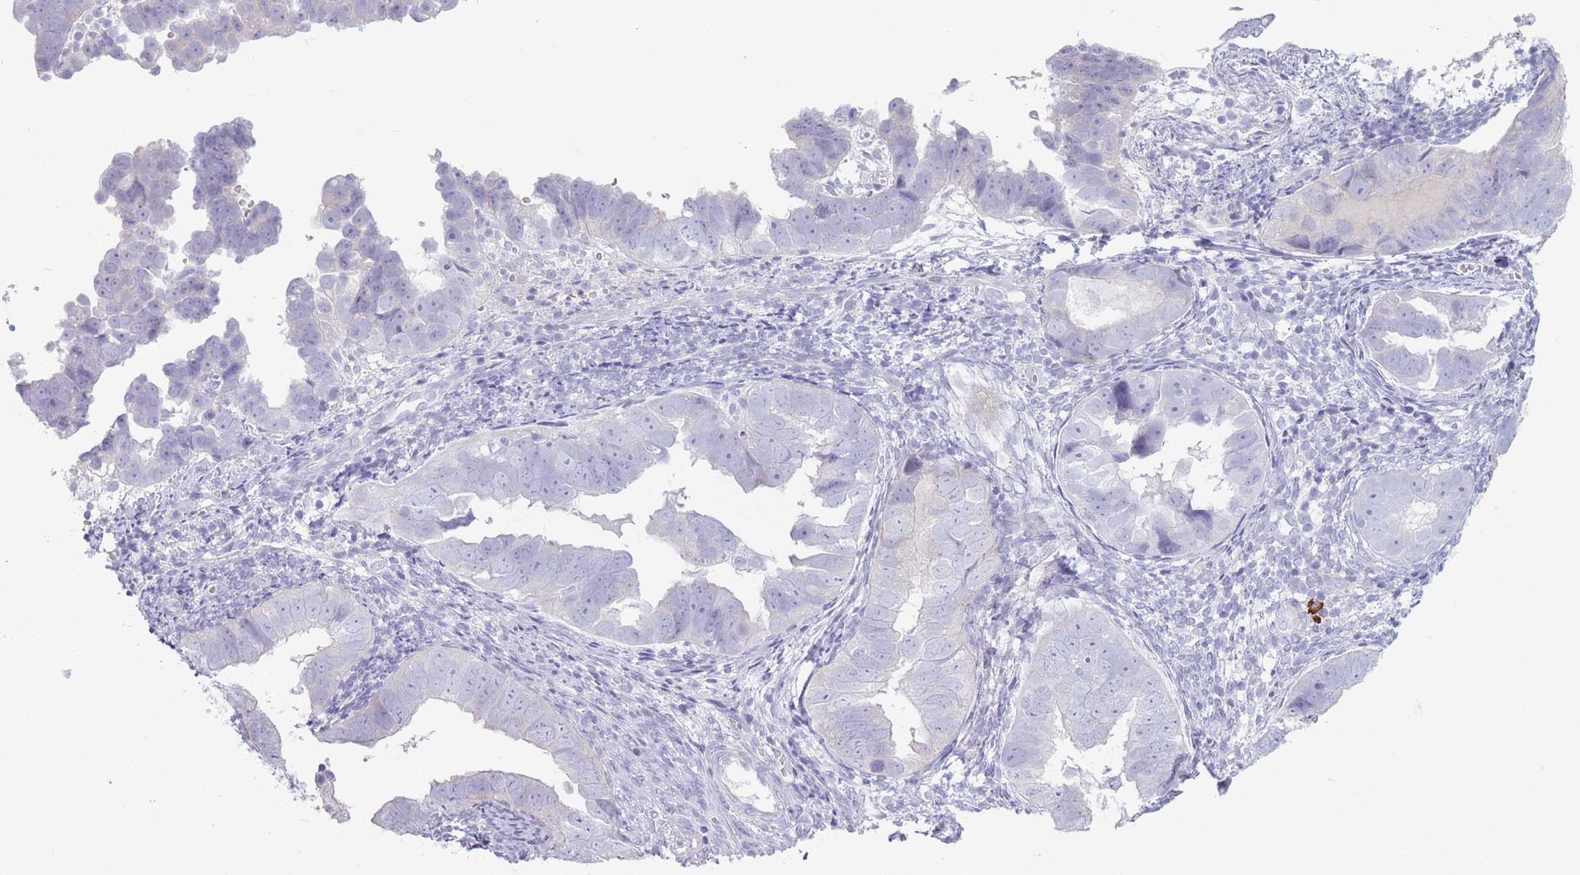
{"staining": {"intensity": "negative", "quantity": "none", "location": "none"}, "tissue": "endometrial cancer", "cell_type": "Tumor cells", "image_type": "cancer", "snomed": [{"axis": "morphology", "description": "Adenocarcinoma, NOS"}, {"axis": "topography", "description": "Endometrium"}], "caption": "DAB (3,3'-diaminobenzidine) immunohistochemical staining of human adenocarcinoma (endometrial) reveals no significant positivity in tumor cells.", "gene": "PLEKHG2", "patient": {"sex": "female", "age": 75}}